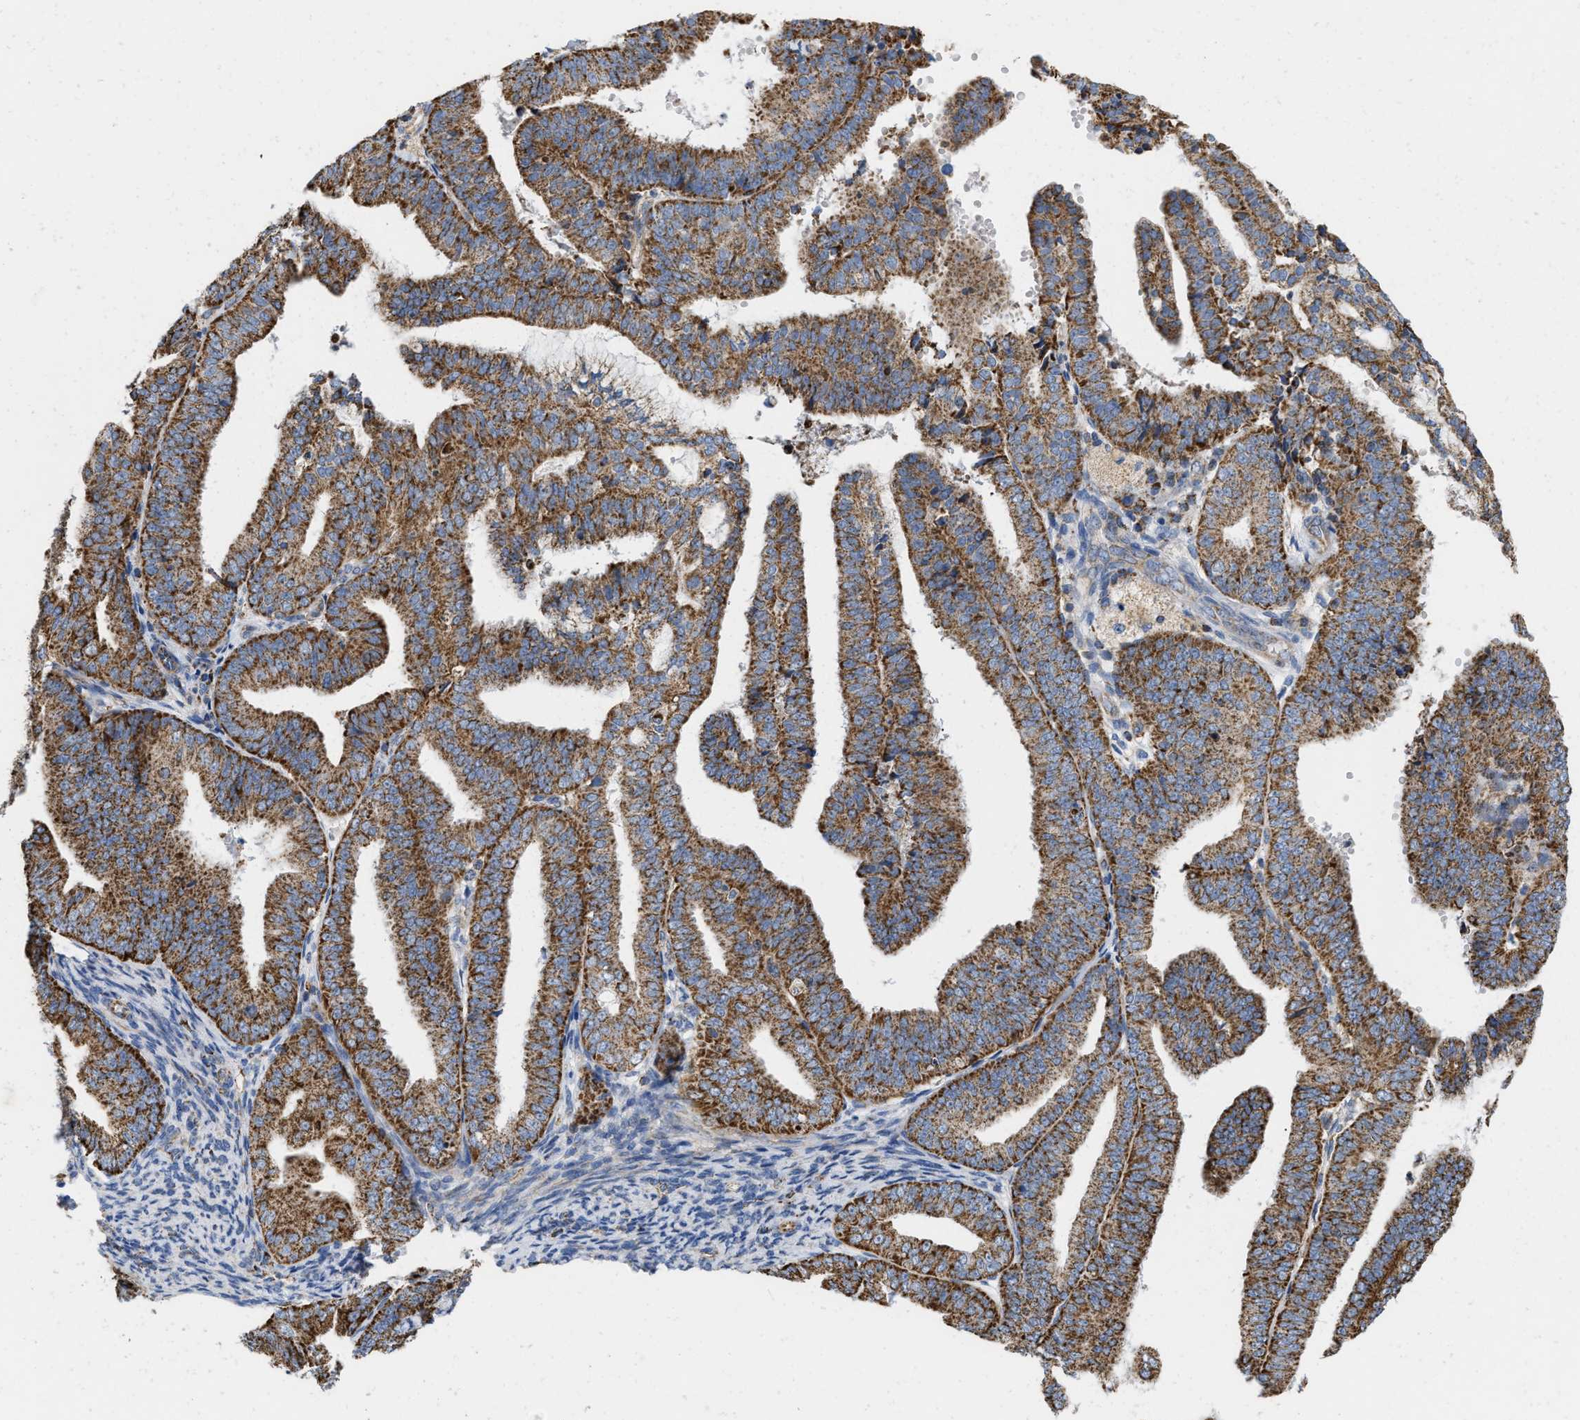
{"staining": {"intensity": "strong", "quantity": ">75%", "location": "cytoplasmic/membranous"}, "tissue": "endometrial cancer", "cell_type": "Tumor cells", "image_type": "cancer", "snomed": [{"axis": "morphology", "description": "Adenocarcinoma, NOS"}, {"axis": "topography", "description": "Endometrium"}], "caption": "Human endometrial cancer stained for a protein (brown) displays strong cytoplasmic/membranous positive positivity in approximately >75% of tumor cells.", "gene": "GRB10", "patient": {"sex": "female", "age": 63}}